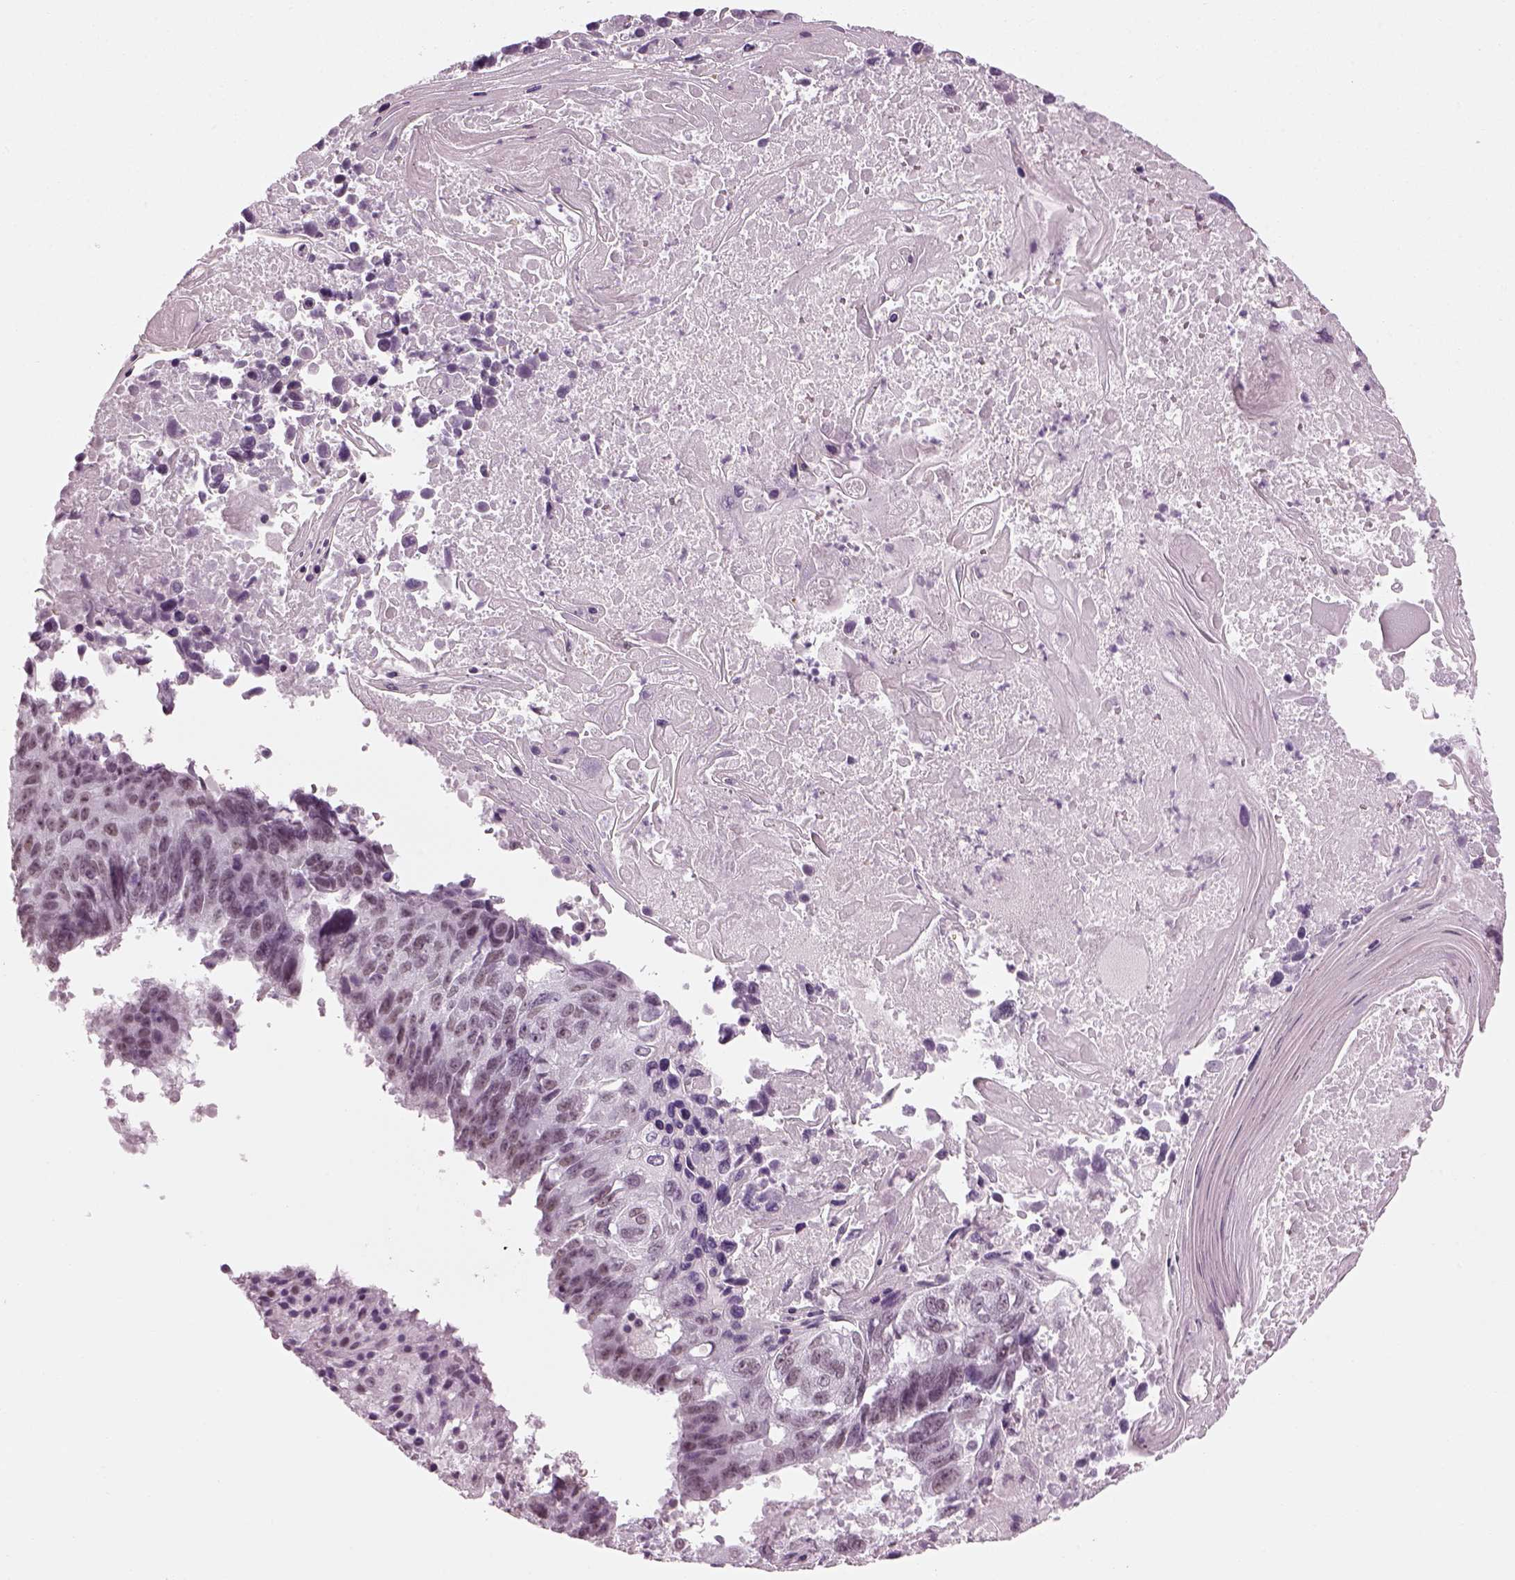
{"staining": {"intensity": "weak", "quantity": "<25%", "location": "nuclear"}, "tissue": "lung cancer", "cell_type": "Tumor cells", "image_type": "cancer", "snomed": [{"axis": "morphology", "description": "Squamous cell carcinoma, NOS"}, {"axis": "topography", "description": "Lung"}], "caption": "The photomicrograph displays no significant positivity in tumor cells of lung cancer (squamous cell carcinoma). (DAB immunohistochemistry, high magnification).", "gene": "KCNG2", "patient": {"sex": "male", "age": 73}}